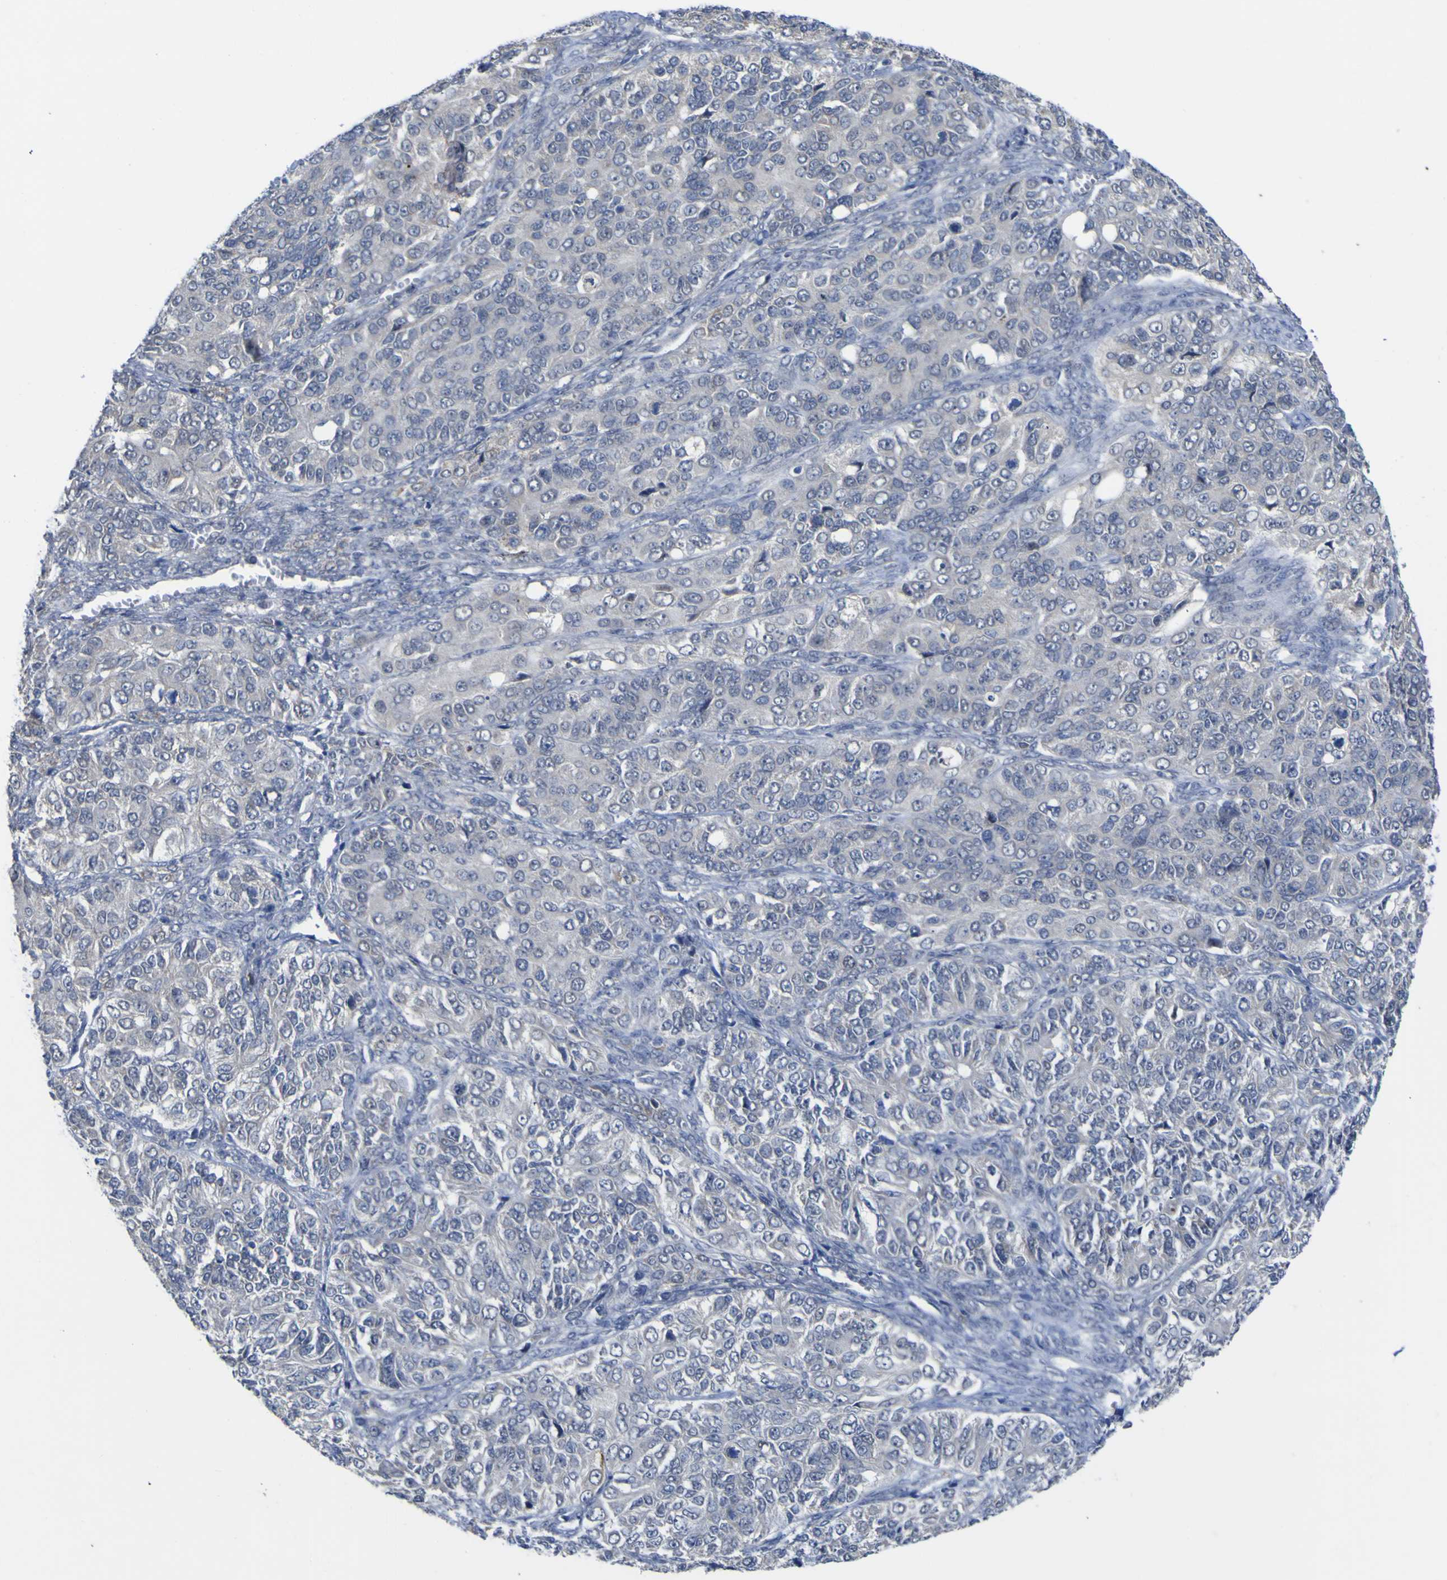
{"staining": {"intensity": "negative", "quantity": "none", "location": "none"}, "tissue": "ovarian cancer", "cell_type": "Tumor cells", "image_type": "cancer", "snomed": [{"axis": "morphology", "description": "Carcinoma, endometroid"}, {"axis": "topography", "description": "Ovary"}], "caption": "IHC image of neoplastic tissue: human ovarian endometroid carcinoma stained with DAB displays no significant protein expression in tumor cells.", "gene": "TNFRSF11A", "patient": {"sex": "female", "age": 51}}